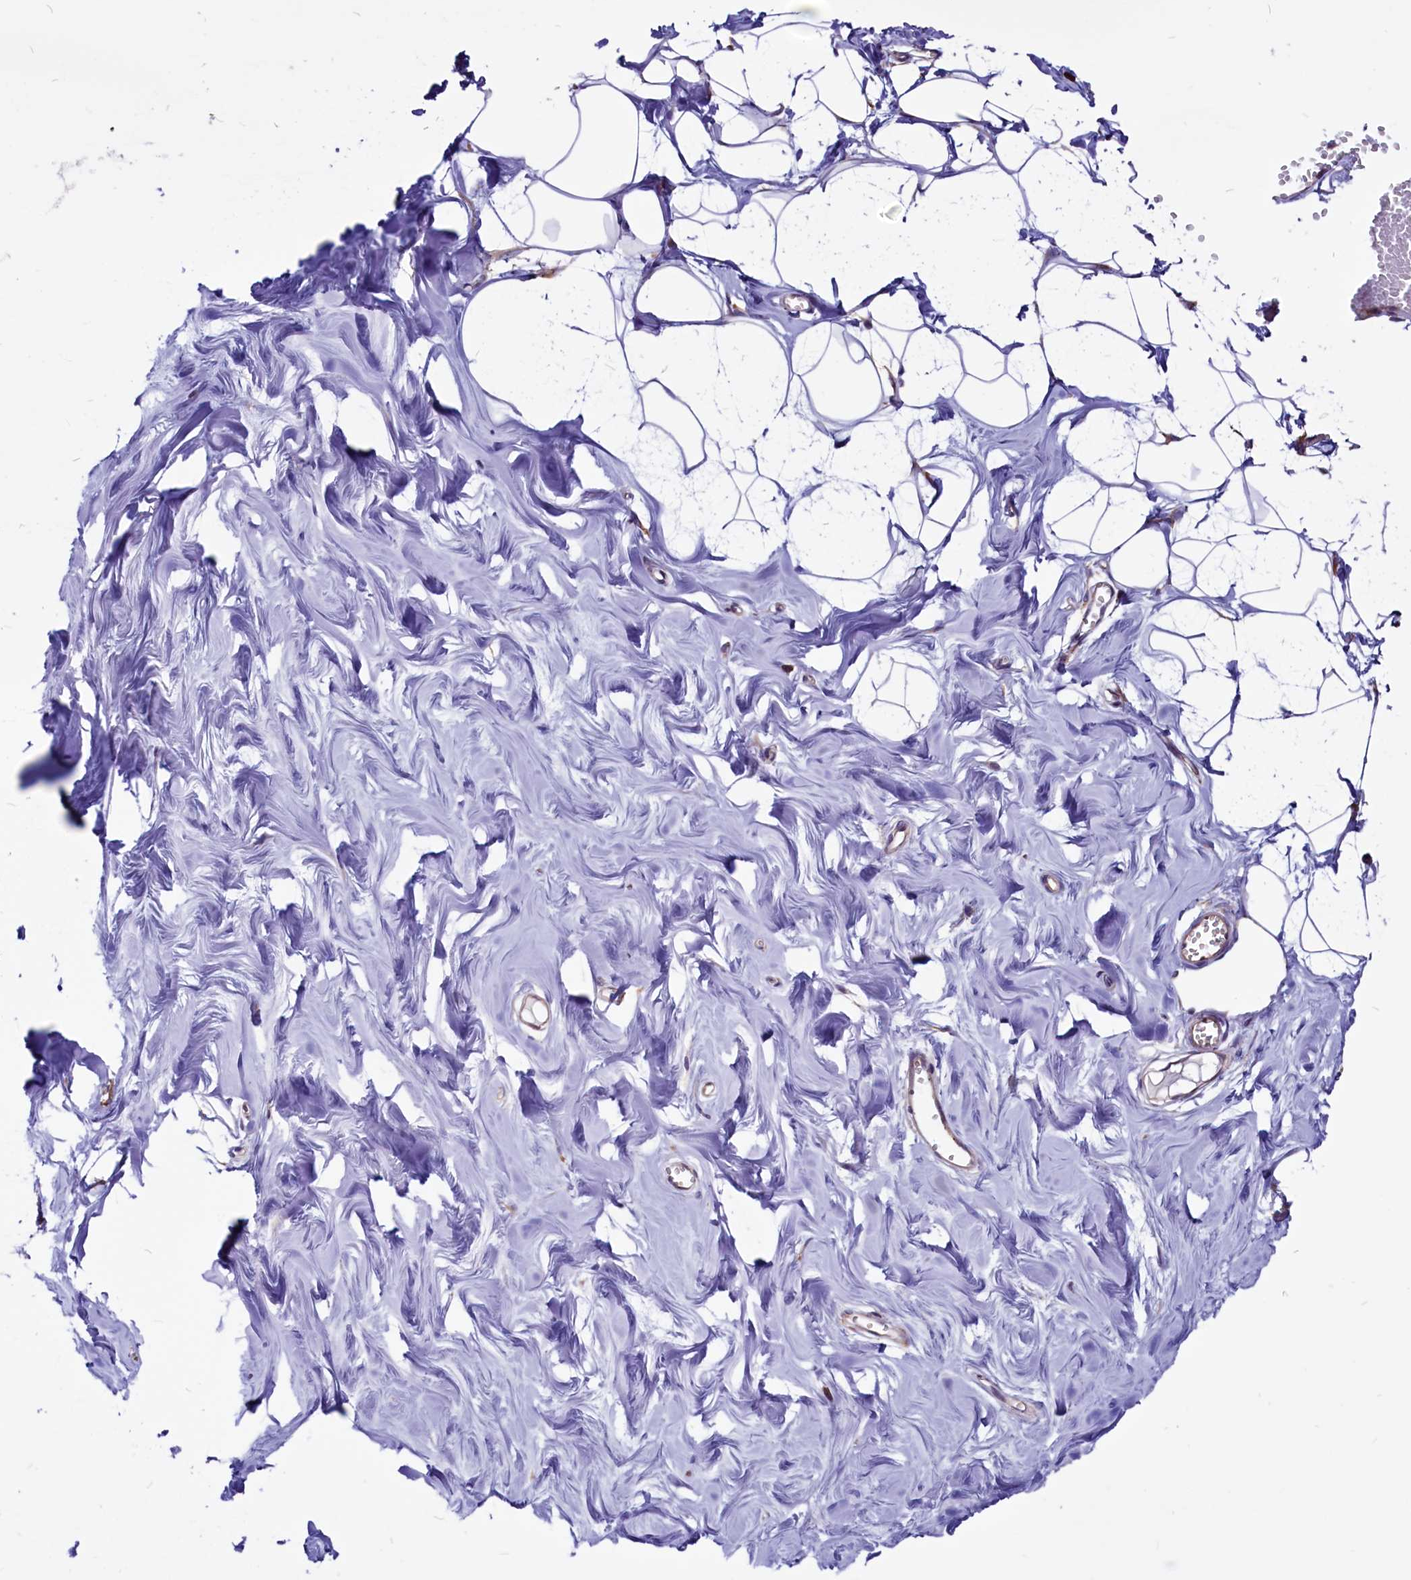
{"staining": {"intensity": "negative", "quantity": "none", "location": "none"}, "tissue": "breast", "cell_type": "Adipocytes", "image_type": "normal", "snomed": [{"axis": "morphology", "description": "Normal tissue, NOS"}, {"axis": "topography", "description": "Breast"}], "caption": "Histopathology image shows no significant protein expression in adipocytes of unremarkable breast.", "gene": "EIF3G", "patient": {"sex": "female", "age": 27}}